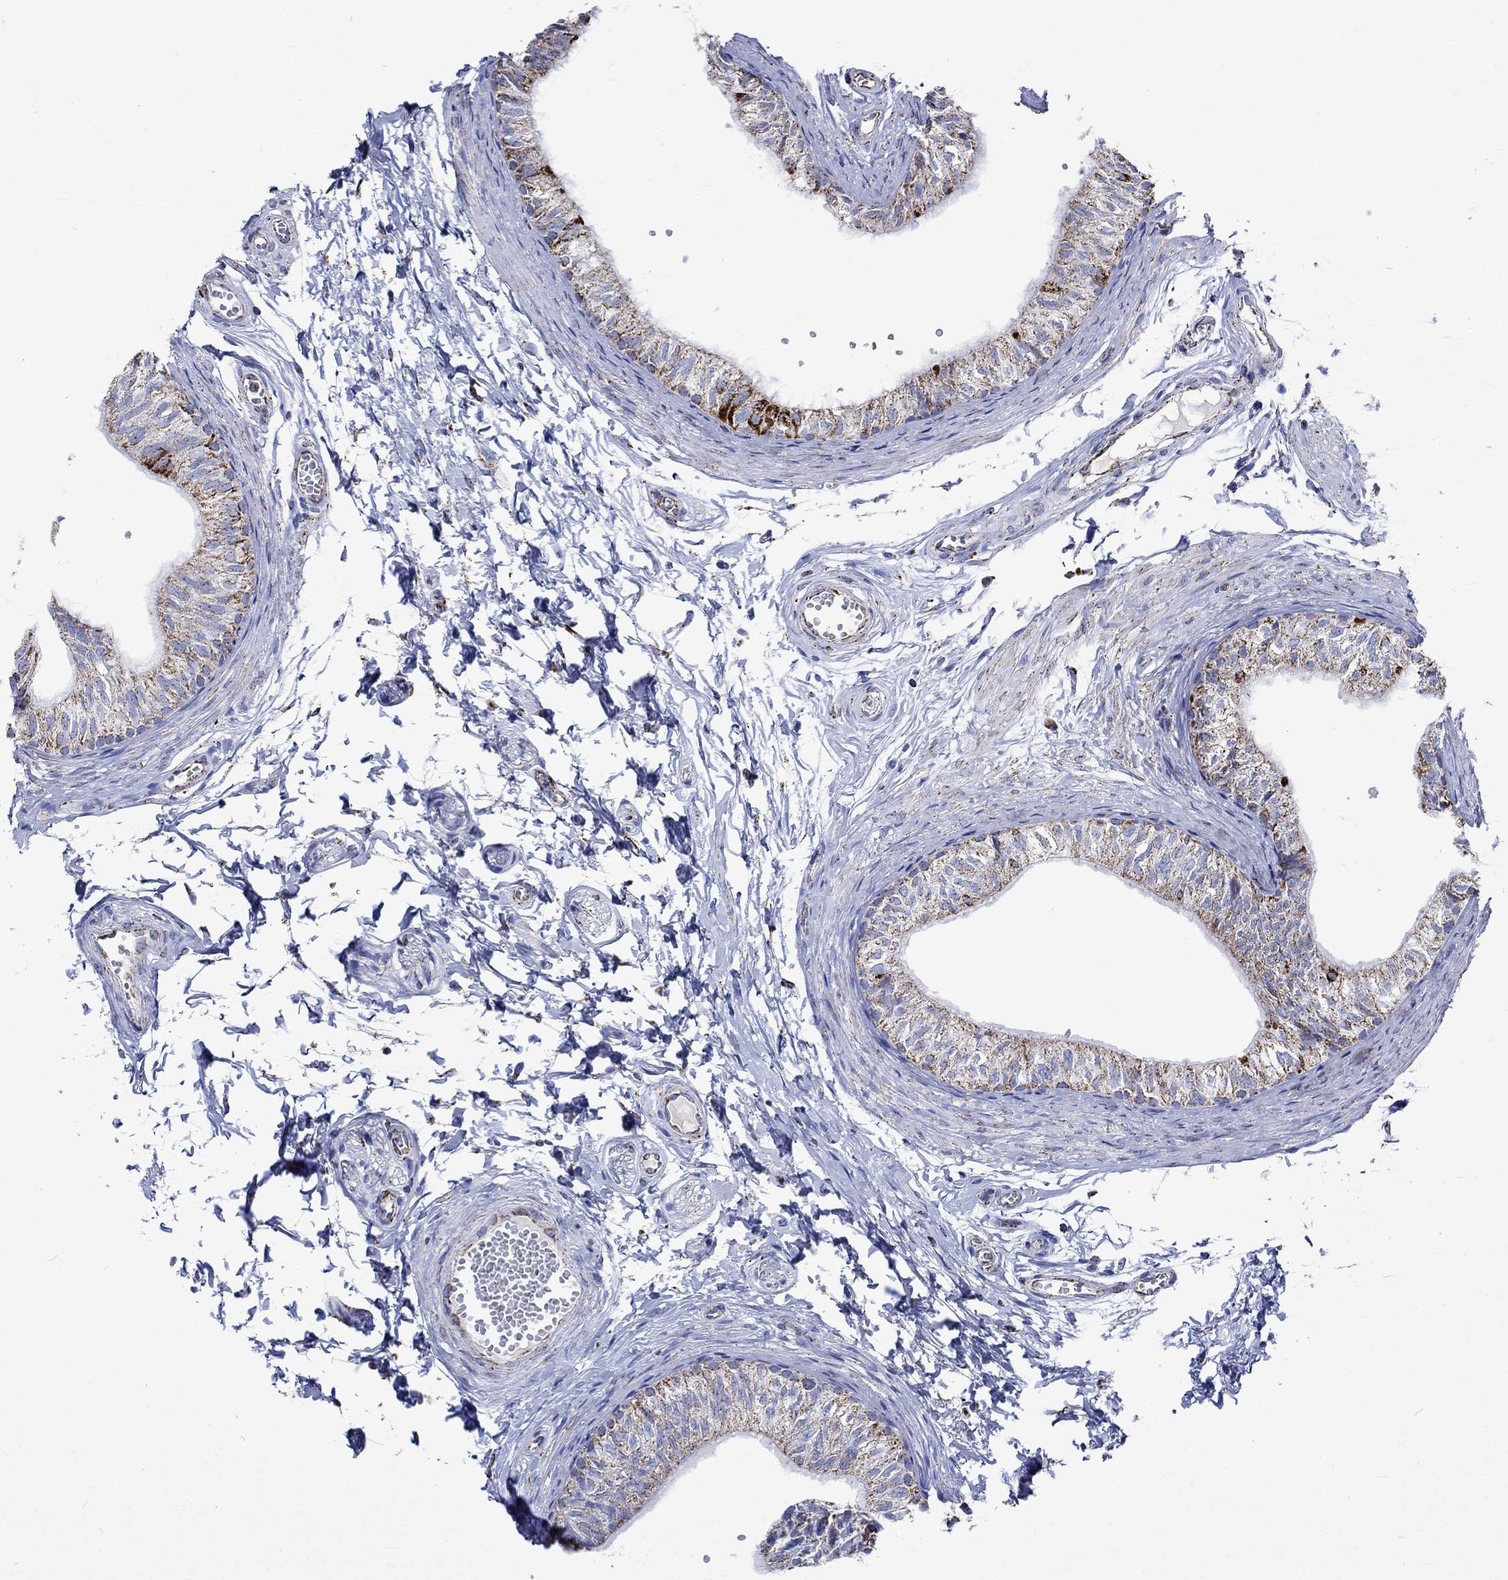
{"staining": {"intensity": "strong", "quantity": "<25%", "location": "cytoplasmic/membranous"}, "tissue": "epididymis", "cell_type": "Glandular cells", "image_type": "normal", "snomed": [{"axis": "morphology", "description": "Normal tissue, NOS"}, {"axis": "topography", "description": "Epididymis"}], "caption": "Protein expression analysis of normal human epididymis reveals strong cytoplasmic/membranous expression in approximately <25% of glandular cells.", "gene": "RCE1", "patient": {"sex": "male", "age": 22}}